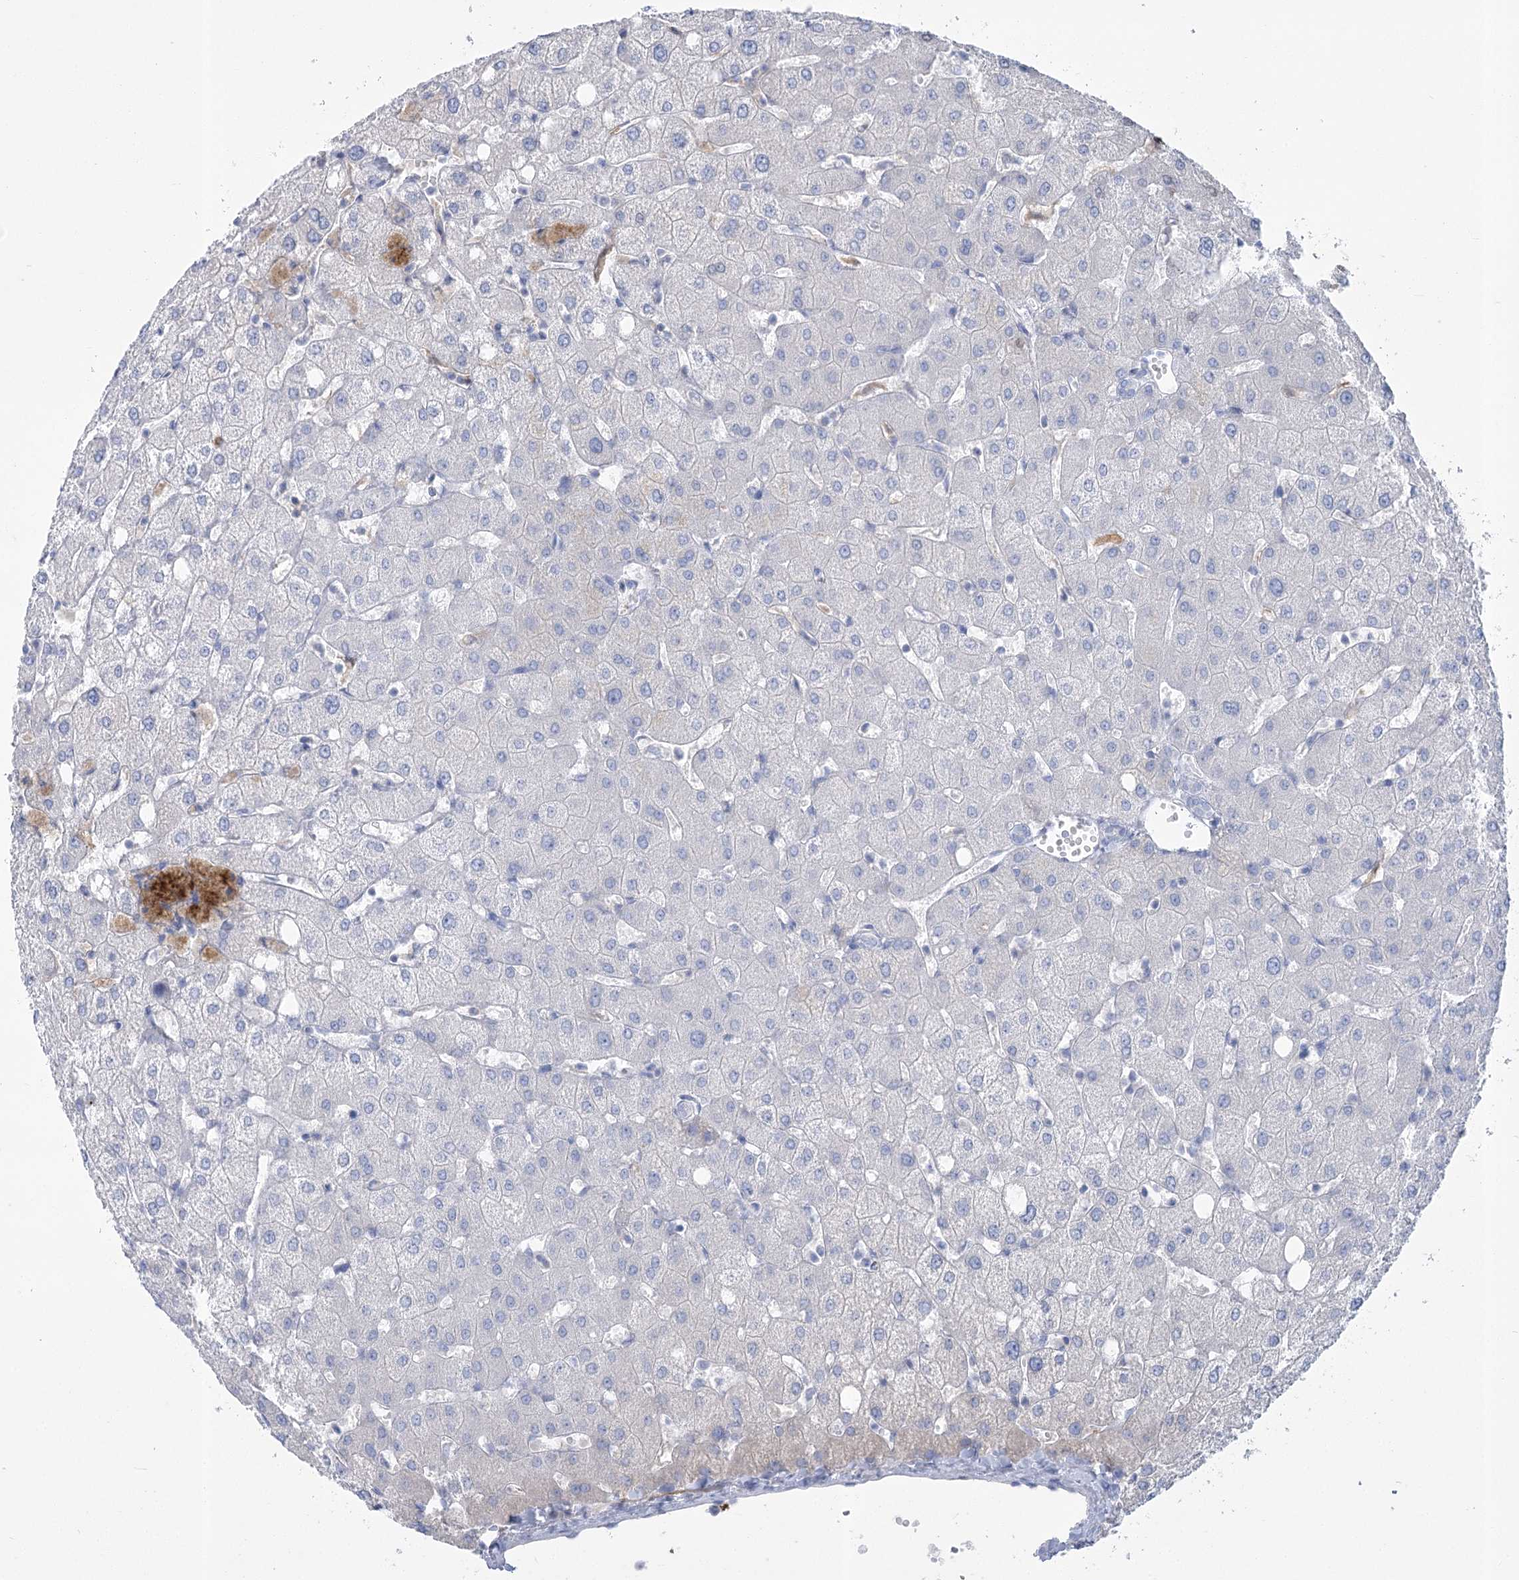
{"staining": {"intensity": "negative", "quantity": "none", "location": "none"}, "tissue": "liver", "cell_type": "Cholangiocytes", "image_type": "normal", "snomed": [{"axis": "morphology", "description": "Normal tissue, NOS"}, {"axis": "topography", "description": "Liver"}], "caption": "Immunohistochemical staining of normal liver exhibits no significant positivity in cholangiocytes.", "gene": "PCDHA1", "patient": {"sex": "female", "age": 54}}